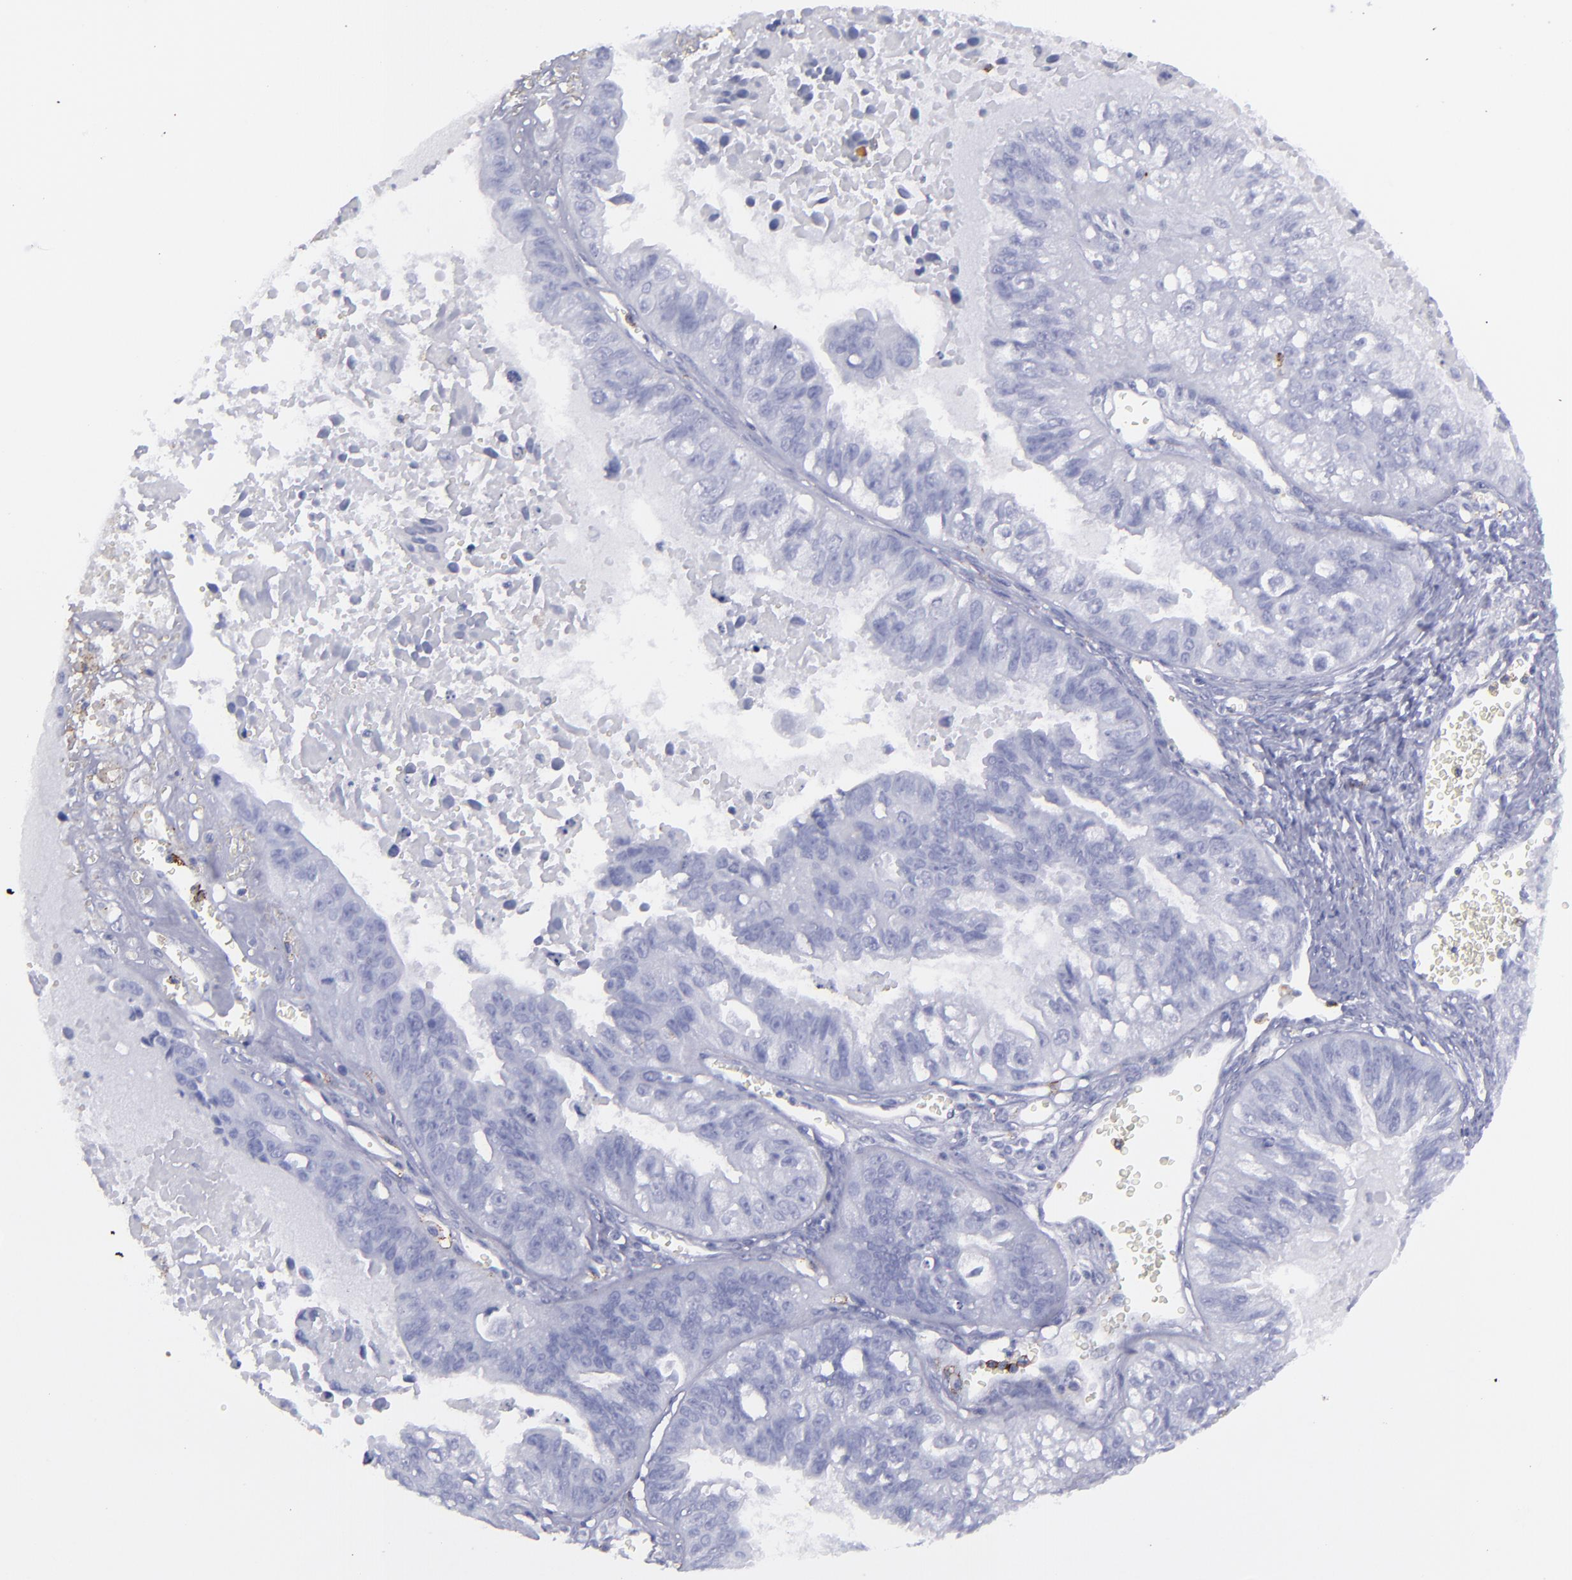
{"staining": {"intensity": "negative", "quantity": "none", "location": "none"}, "tissue": "ovarian cancer", "cell_type": "Tumor cells", "image_type": "cancer", "snomed": [{"axis": "morphology", "description": "Carcinoma, endometroid"}, {"axis": "topography", "description": "Ovary"}], "caption": "DAB immunohistochemical staining of ovarian cancer (endometroid carcinoma) demonstrates no significant positivity in tumor cells. Brightfield microscopy of immunohistochemistry (IHC) stained with DAB (brown) and hematoxylin (blue), captured at high magnification.", "gene": "SELPLG", "patient": {"sex": "female", "age": 85}}